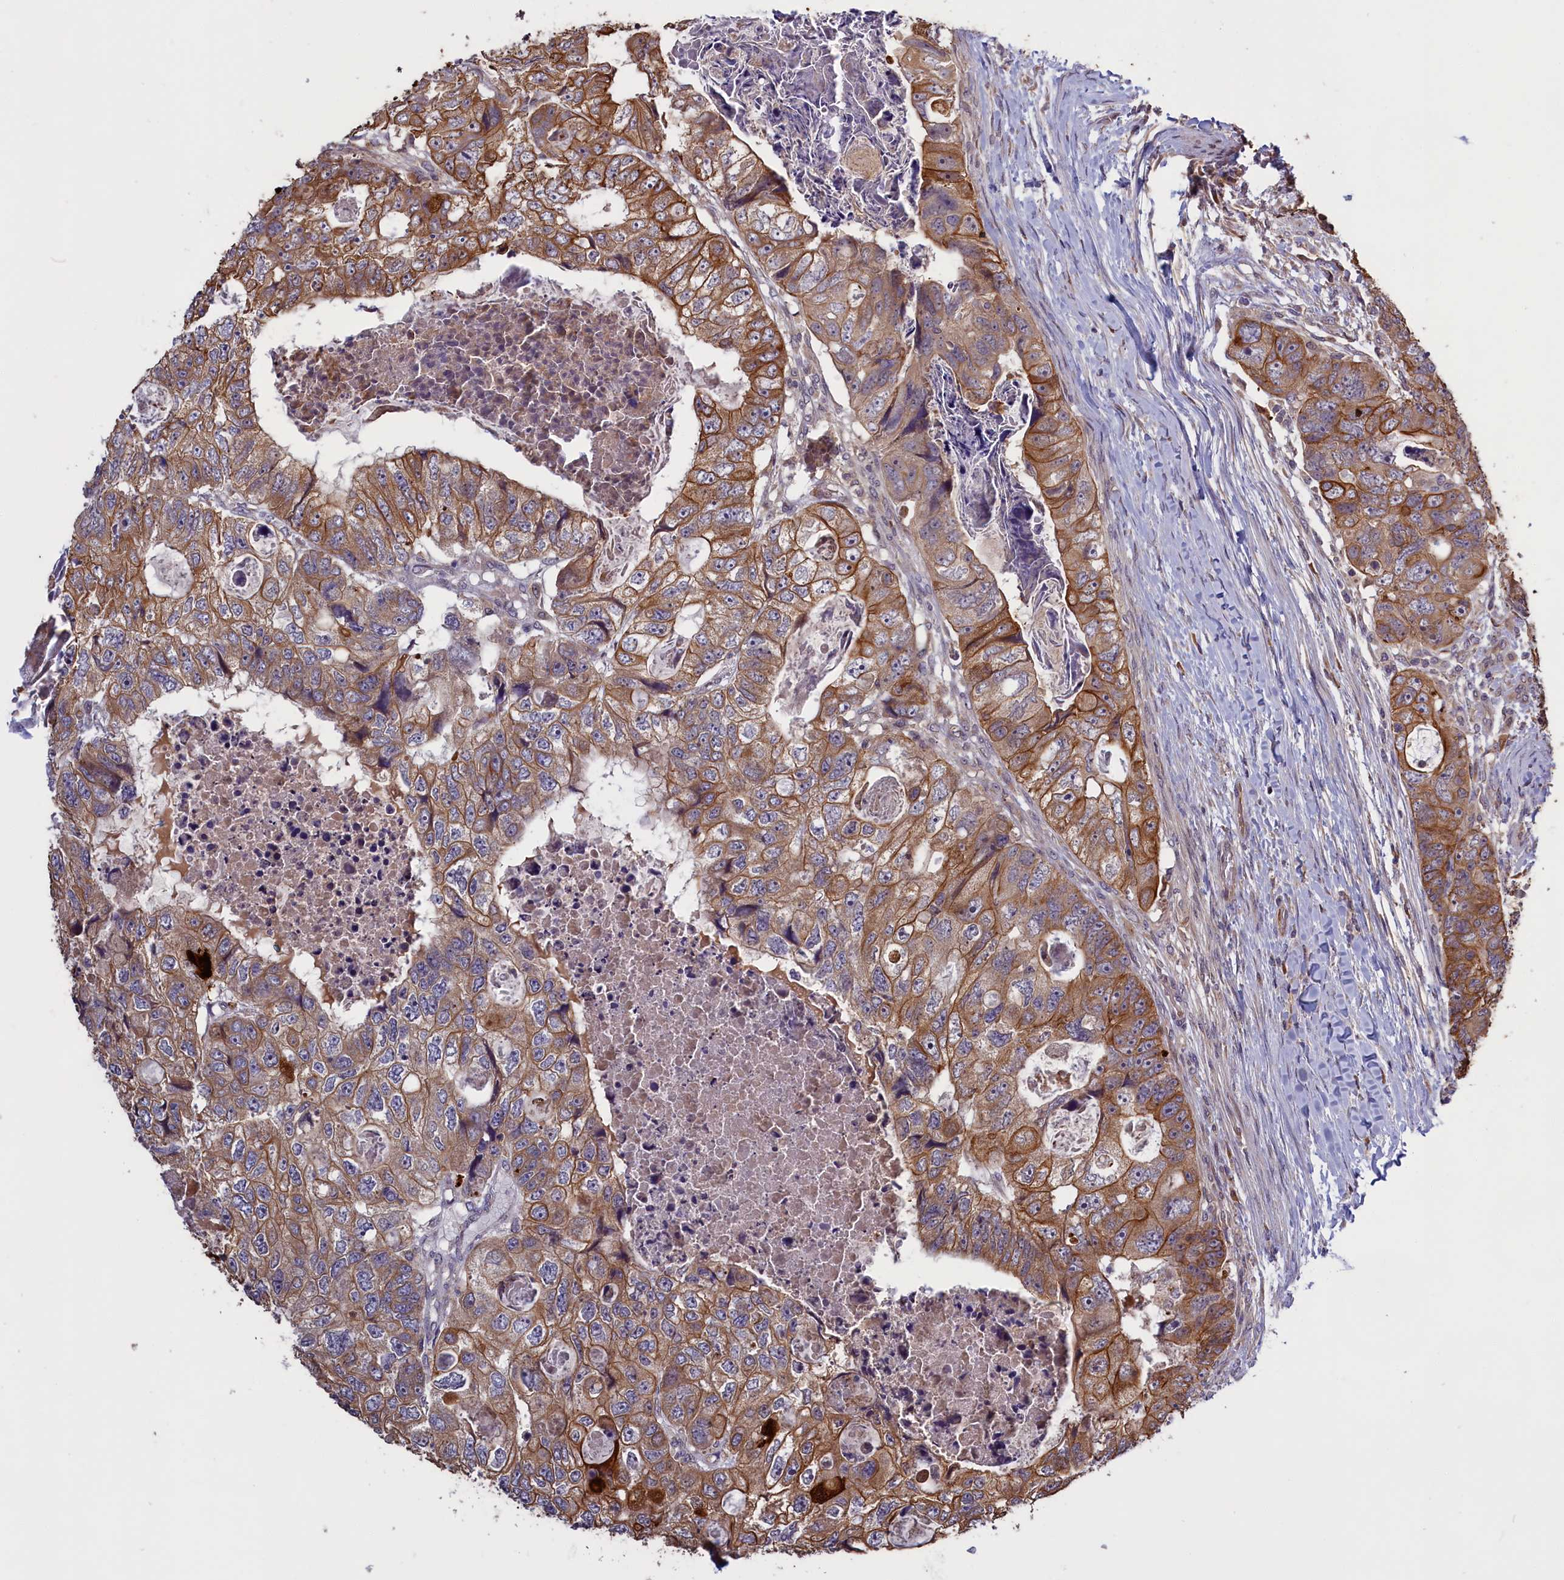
{"staining": {"intensity": "moderate", "quantity": ">75%", "location": "cytoplasmic/membranous"}, "tissue": "colorectal cancer", "cell_type": "Tumor cells", "image_type": "cancer", "snomed": [{"axis": "morphology", "description": "Adenocarcinoma, NOS"}, {"axis": "topography", "description": "Rectum"}], "caption": "Human adenocarcinoma (colorectal) stained with a protein marker demonstrates moderate staining in tumor cells.", "gene": "DENND1B", "patient": {"sex": "male", "age": 59}}